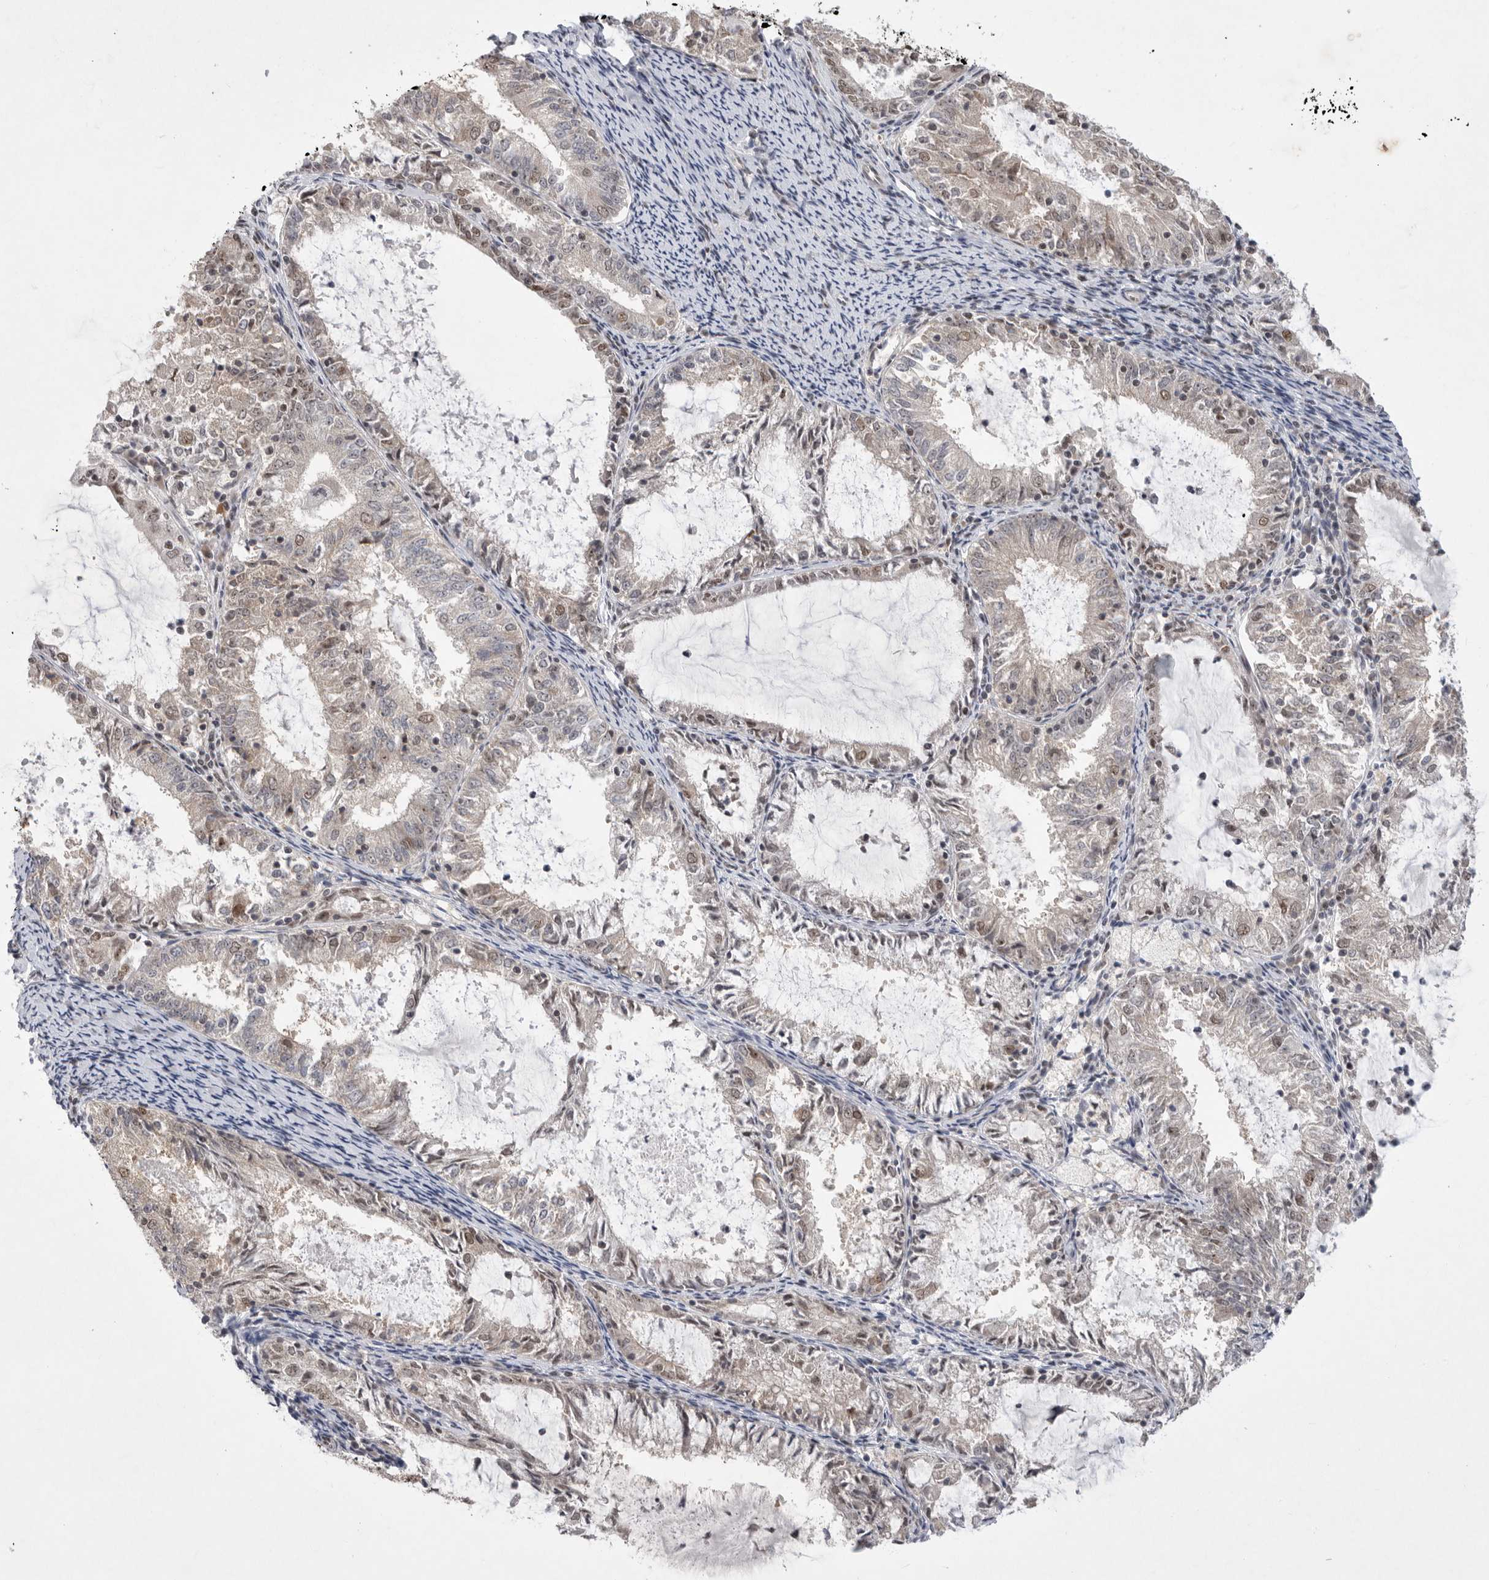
{"staining": {"intensity": "weak", "quantity": "<25%", "location": "nuclear"}, "tissue": "endometrial cancer", "cell_type": "Tumor cells", "image_type": "cancer", "snomed": [{"axis": "morphology", "description": "Adenocarcinoma, NOS"}, {"axis": "topography", "description": "Endometrium"}], "caption": "Image shows no significant protein staining in tumor cells of adenocarcinoma (endometrial).", "gene": "ZNF830", "patient": {"sex": "female", "age": 57}}